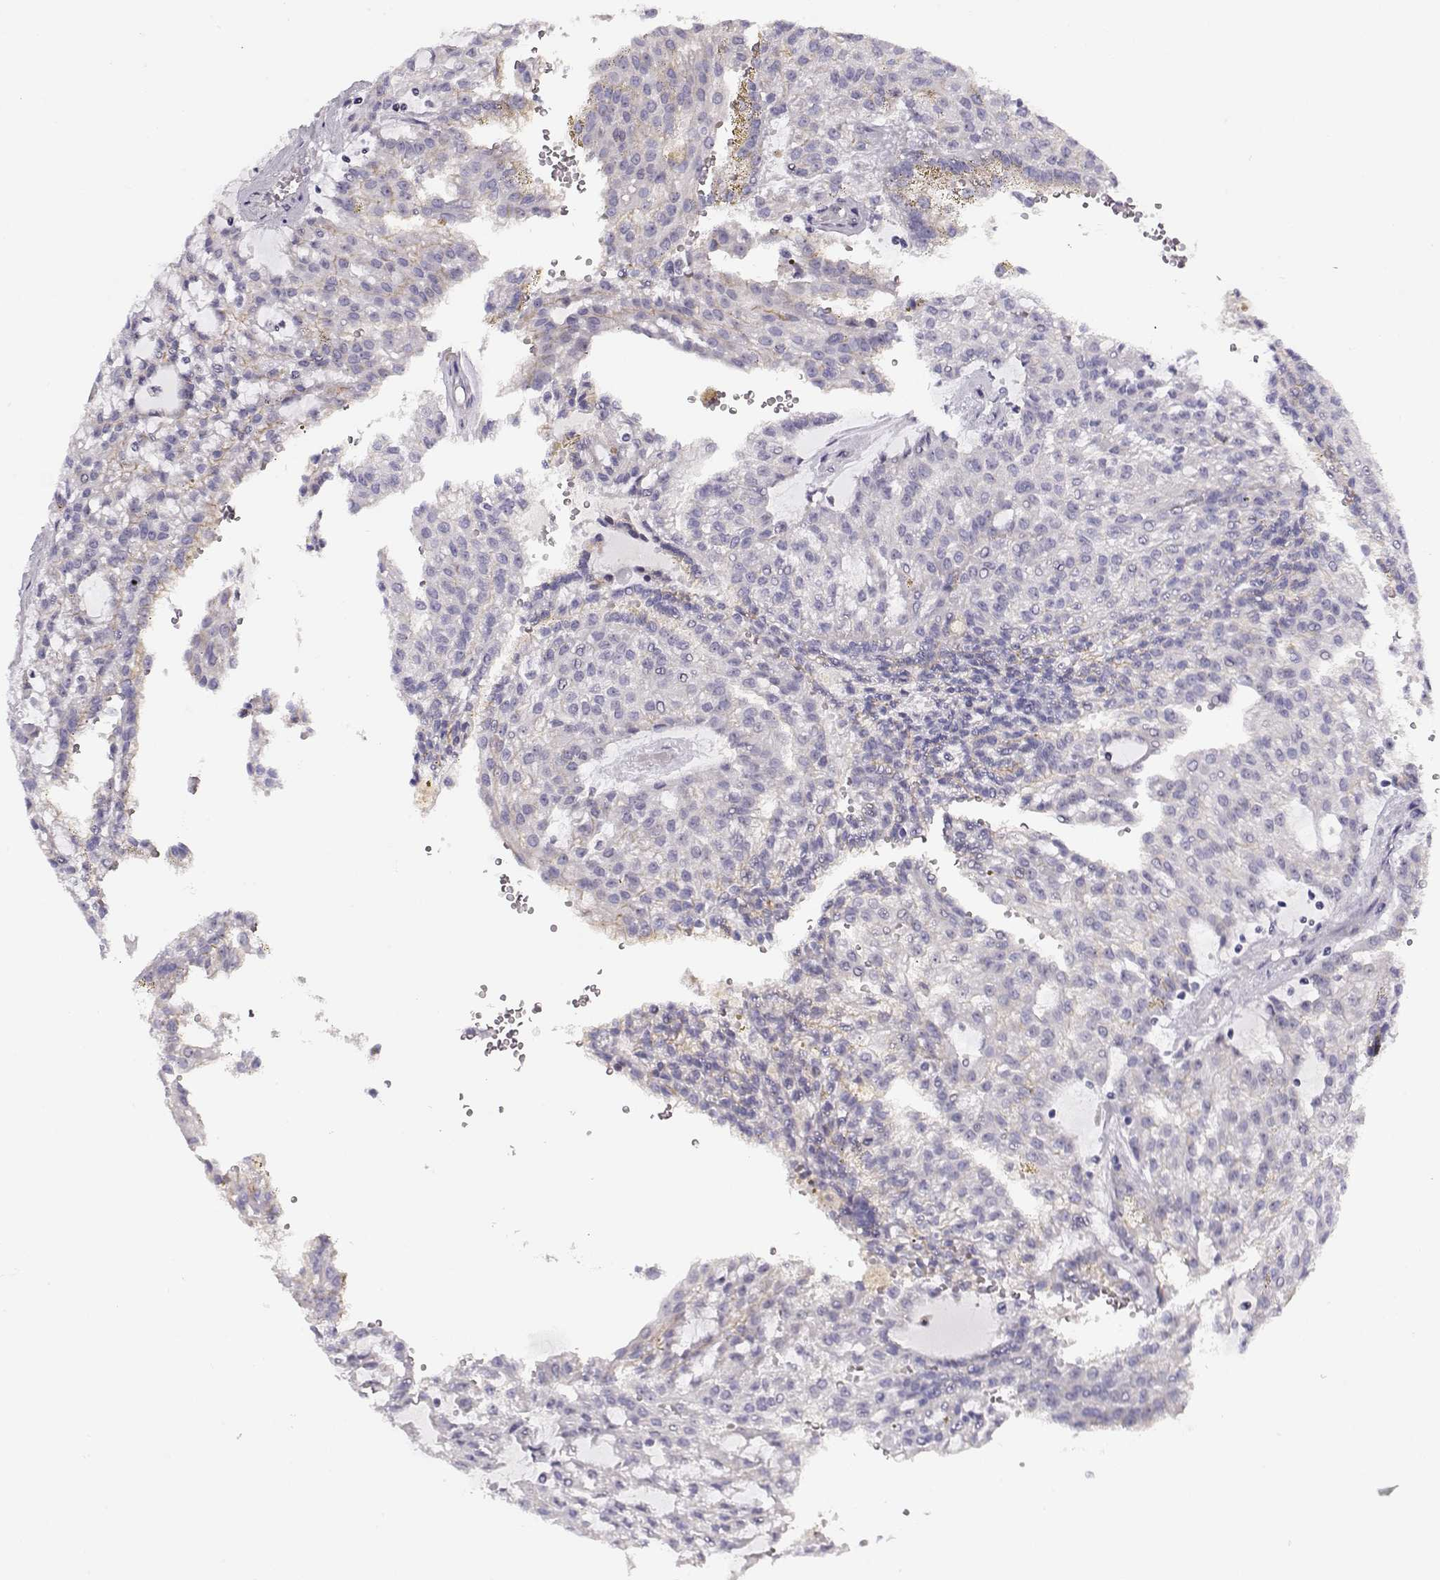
{"staining": {"intensity": "negative", "quantity": "none", "location": "none"}, "tissue": "renal cancer", "cell_type": "Tumor cells", "image_type": "cancer", "snomed": [{"axis": "morphology", "description": "Adenocarcinoma, NOS"}, {"axis": "topography", "description": "Kidney"}], "caption": "Immunohistochemistry micrograph of neoplastic tissue: adenocarcinoma (renal) stained with DAB (3,3'-diaminobenzidine) reveals no significant protein staining in tumor cells. (Immunohistochemistry, brightfield microscopy, high magnification).", "gene": "CRX", "patient": {"sex": "male", "age": 63}}